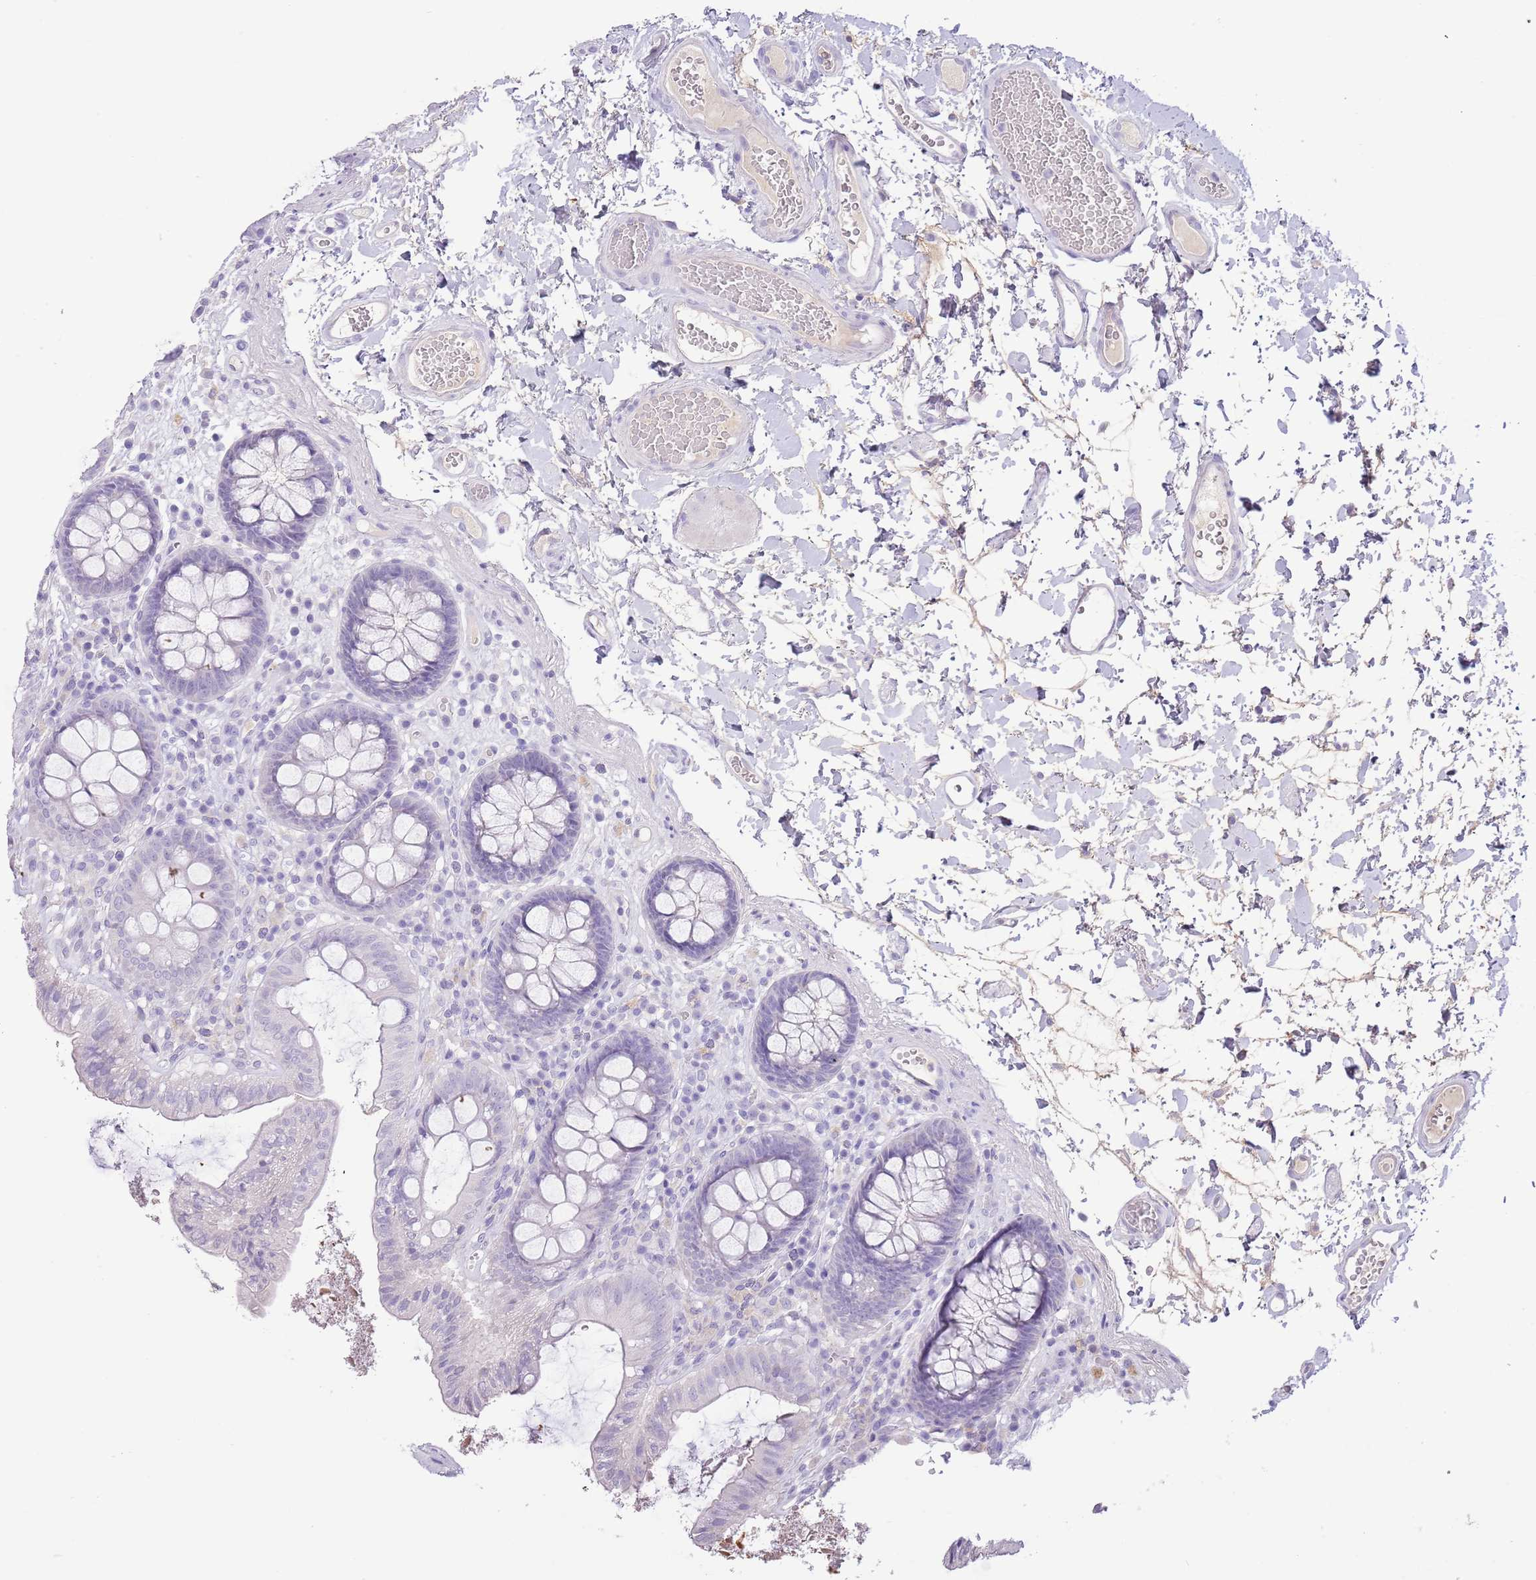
{"staining": {"intensity": "negative", "quantity": "none", "location": "none"}, "tissue": "colon", "cell_type": "Endothelial cells", "image_type": "normal", "snomed": [{"axis": "morphology", "description": "Normal tissue, NOS"}, {"axis": "topography", "description": "Colon"}], "caption": "DAB (3,3'-diaminobenzidine) immunohistochemical staining of normal human colon displays no significant staining in endothelial cells. (DAB (3,3'-diaminobenzidine) IHC with hematoxylin counter stain).", "gene": "TOX2", "patient": {"sex": "male", "age": 84}}